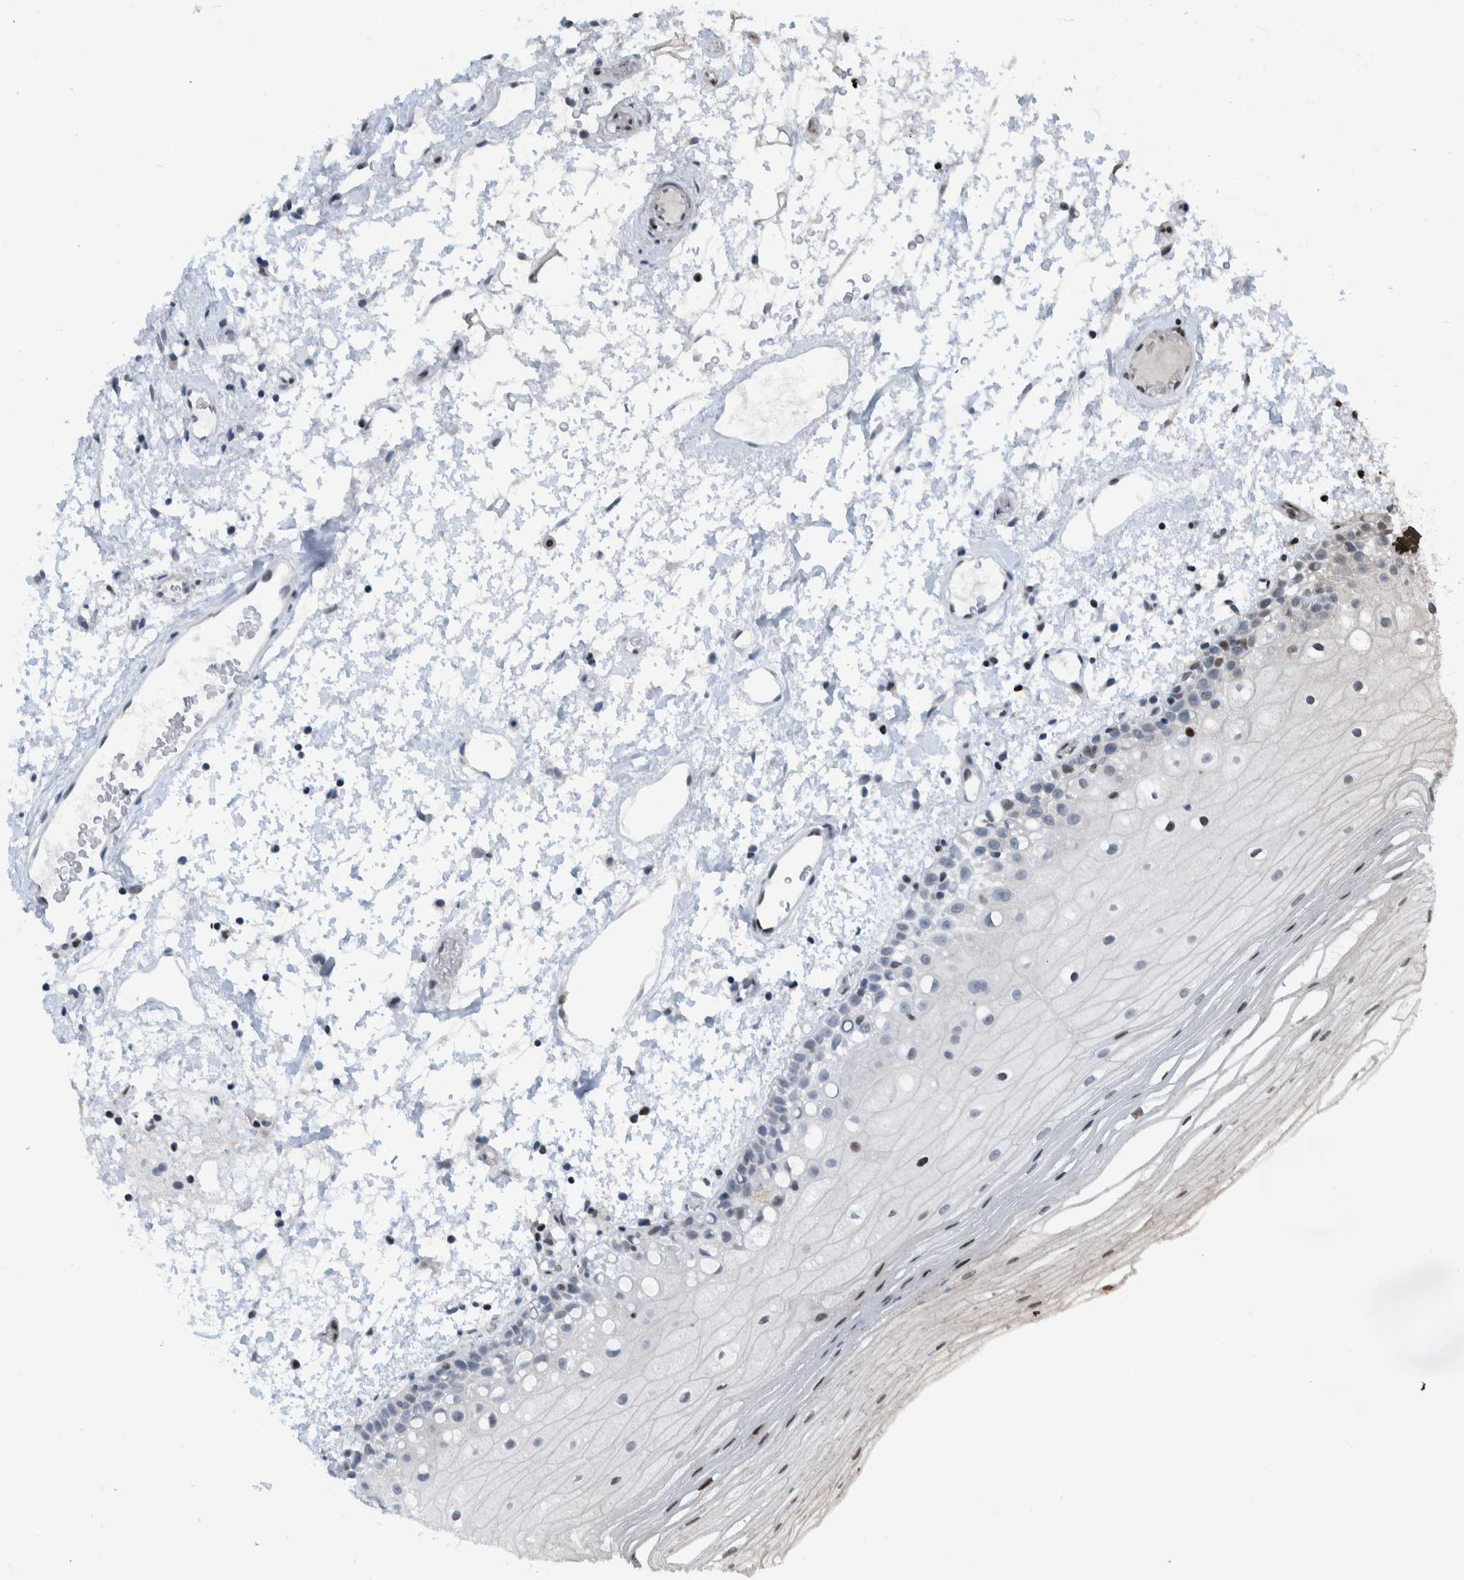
{"staining": {"intensity": "weak", "quantity": "<25%", "location": "nuclear"}, "tissue": "oral mucosa", "cell_type": "Squamous epithelial cells", "image_type": "normal", "snomed": [{"axis": "morphology", "description": "Normal tissue, NOS"}, {"axis": "topography", "description": "Oral tissue"}], "caption": "Immunohistochemistry micrograph of normal oral mucosa: oral mucosa stained with DAB (3,3'-diaminobenzidine) demonstrates no significant protein positivity in squamous epithelial cells.", "gene": "ZNF366", "patient": {"sex": "male", "age": 52}}